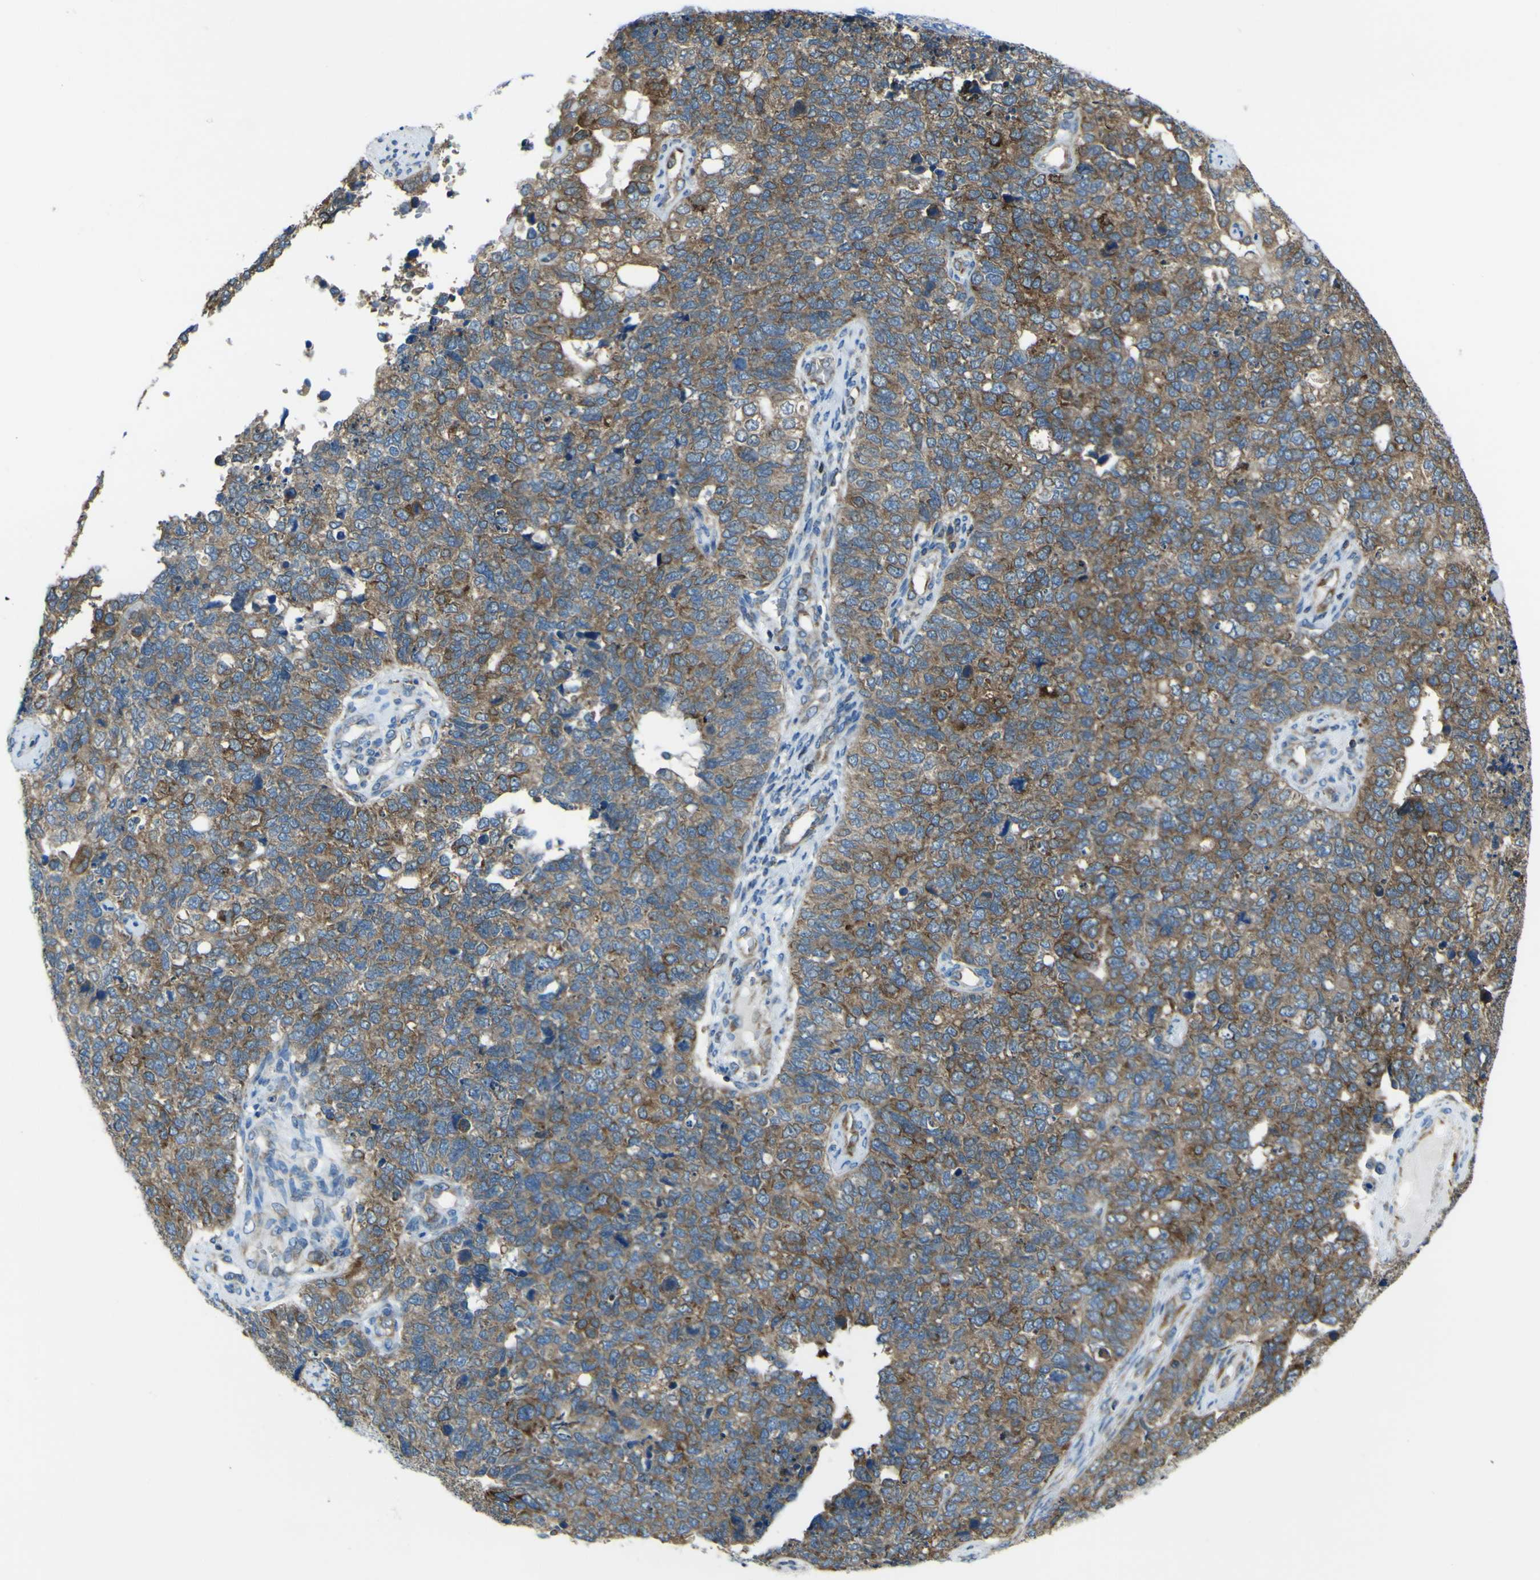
{"staining": {"intensity": "moderate", "quantity": ">75%", "location": "cytoplasmic/membranous"}, "tissue": "cervical cancer", "cell_type": "Tumor cells", "image_type": "cancer", "snomed": [{"axis": "morphology", "description": "Squamous cell carcinoma, NOS"}, {"axis": "topography", "description": "Cervix"}], "caption": "Immunohistochemical staining of human cervical squamous cell carcinoma displays medium levels of moderate cytoplasmic/membranous staining in approximately >75% of tumor cells.", "gene": "STIM1", "patient": {"sex": "female", "age": 63}}